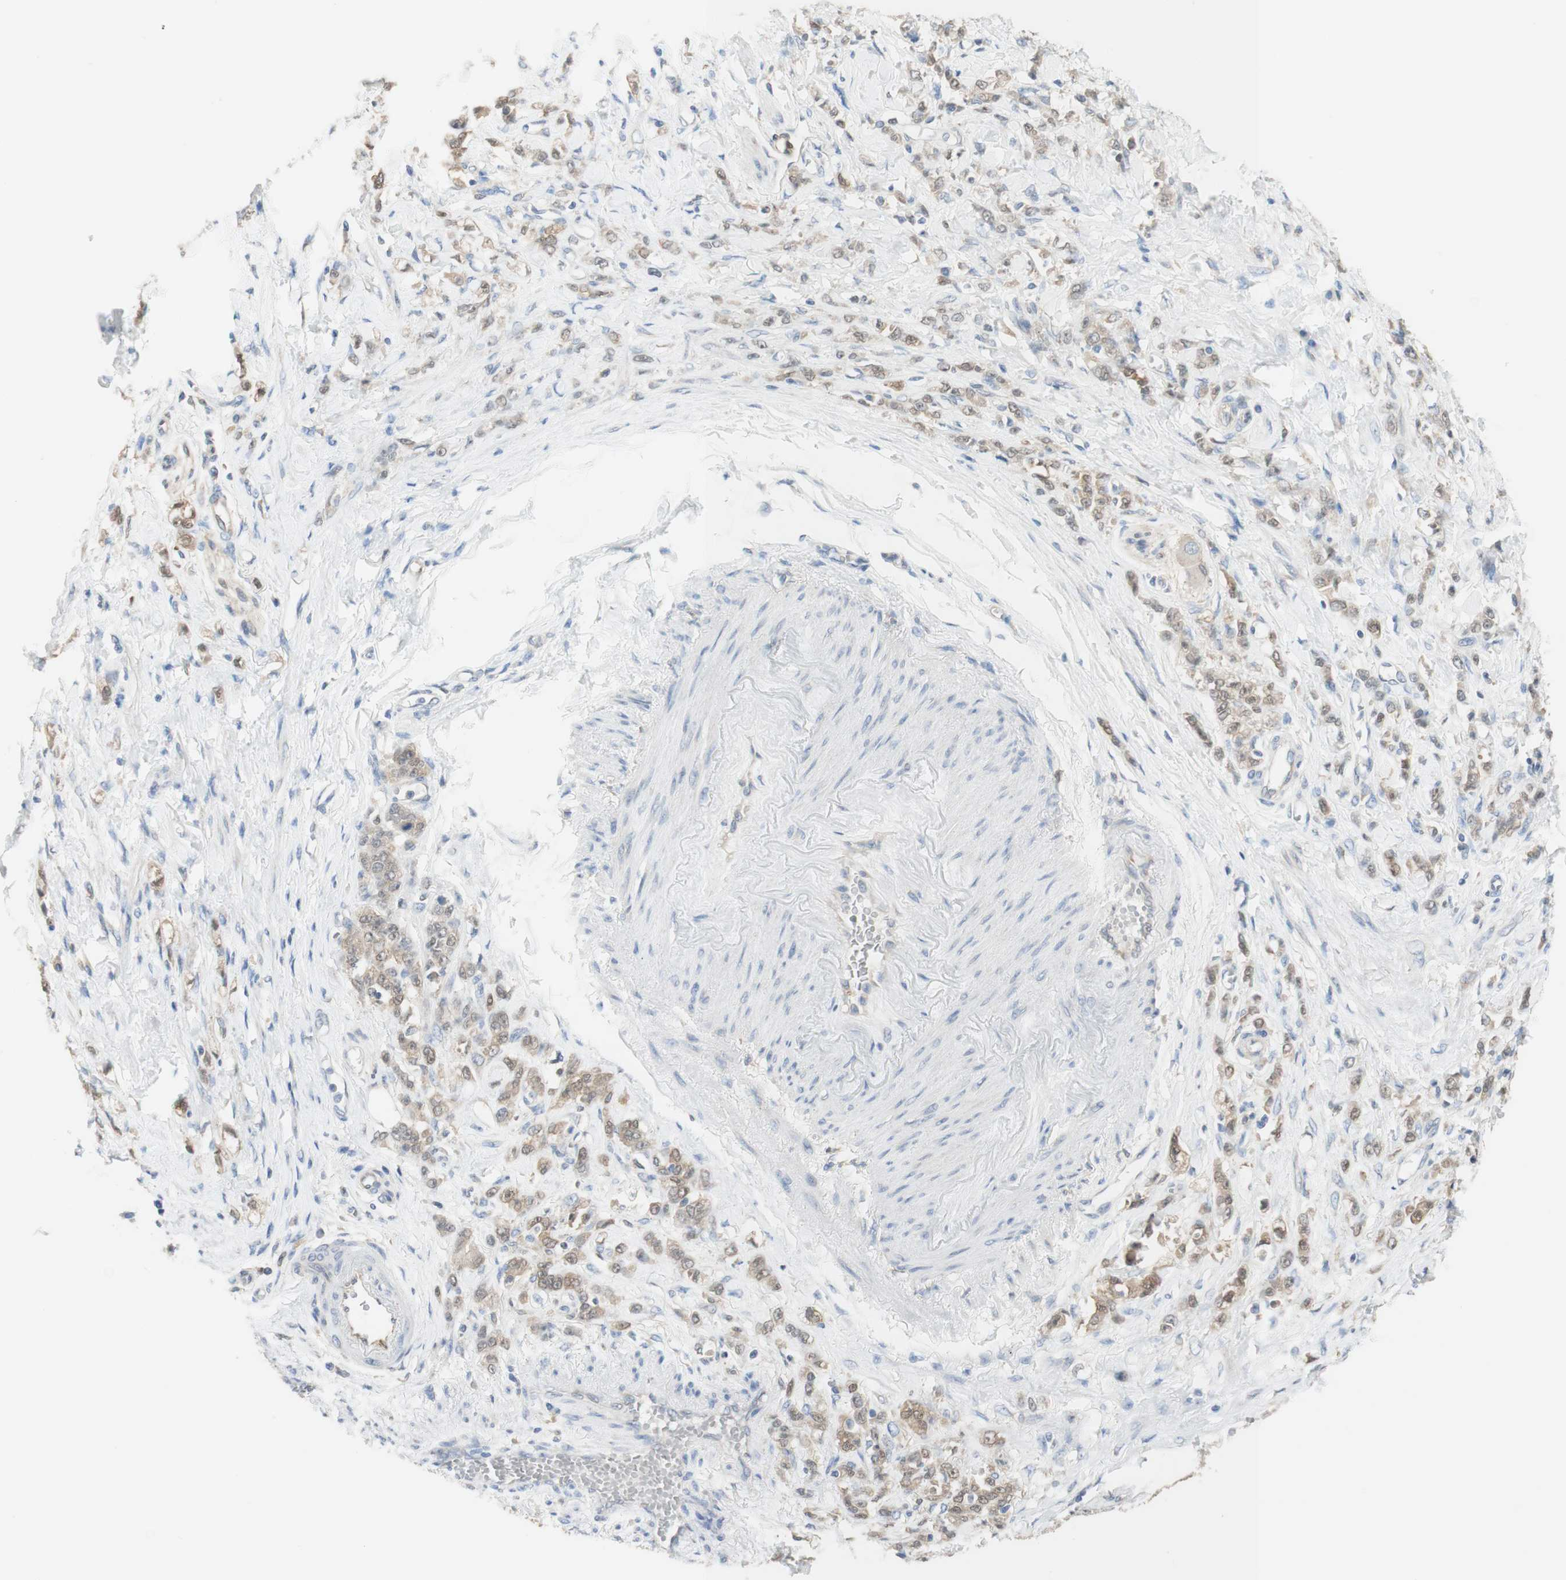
{"staining": {"intensity": "weak", "quantity": "25%-75%", "location": "cytoplasmic/membranous"}, "tissue": "stomach cancer", "cell_type": "Tumor cells", "image_type": "cancer", "snomed": [{"axis": "morphology", "description": "Adenocarcinoma, NOS"}, {"axis": "topography", "description": "Stomach"}], "caption": "Brown immunohistochemical staining in human adenocarcinoma (stomach) exhibits weak cytoplasmic/membranous expression in approximately 25%-75% of tumor cells. The staining is performed using DAB (3,3'-diaminobenzidine) brown chromogen to label protein expression. The nuclei are counter-stained blue using hematoxylin.", "gene": "COMT", "patient": {"sex": "male", "age": 82}}